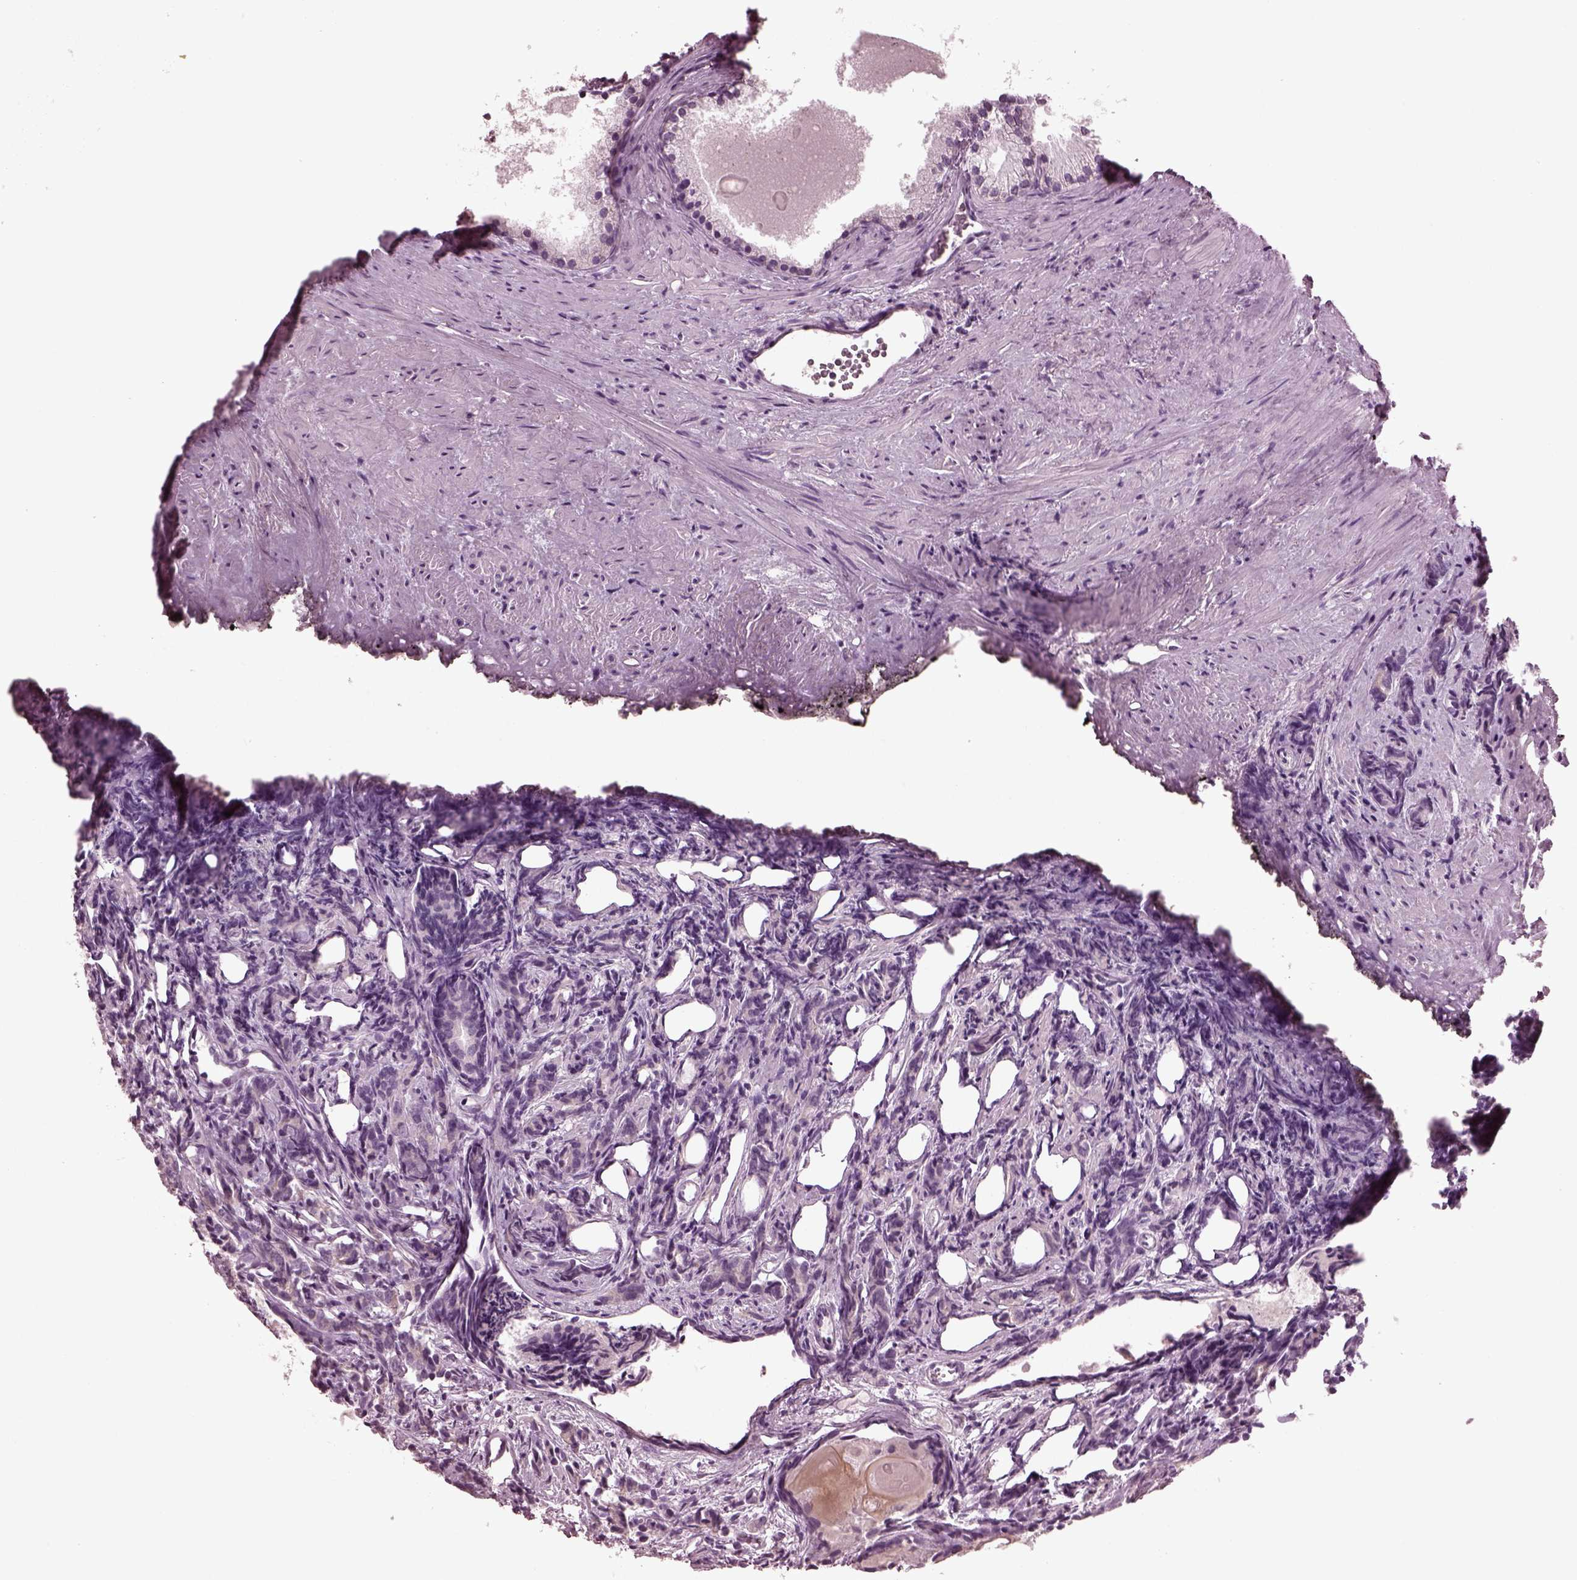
{"staining": {"intensity": "negative", "quantity": "none", "location": "none"}, "tissue": "prostate cancer", "cell_type": "Tumor cells", "image_type": "cancer", "snomed": [{"axis": "morphology", "description": "Adenocarcinoma, High grade"}, {"axis": "topography", "description": "Prostate"}], "caption": "High magnification brightfield microscopy of prostate high-grade adenocarcinoma stained with DAB (3,3'-diaminobenzidine) (brown) and counterstained with hematoxylin (blue): tumor cells show no significant staining.", "gene": "MIB2", "patient": {"sex": "male", "age": 84}}